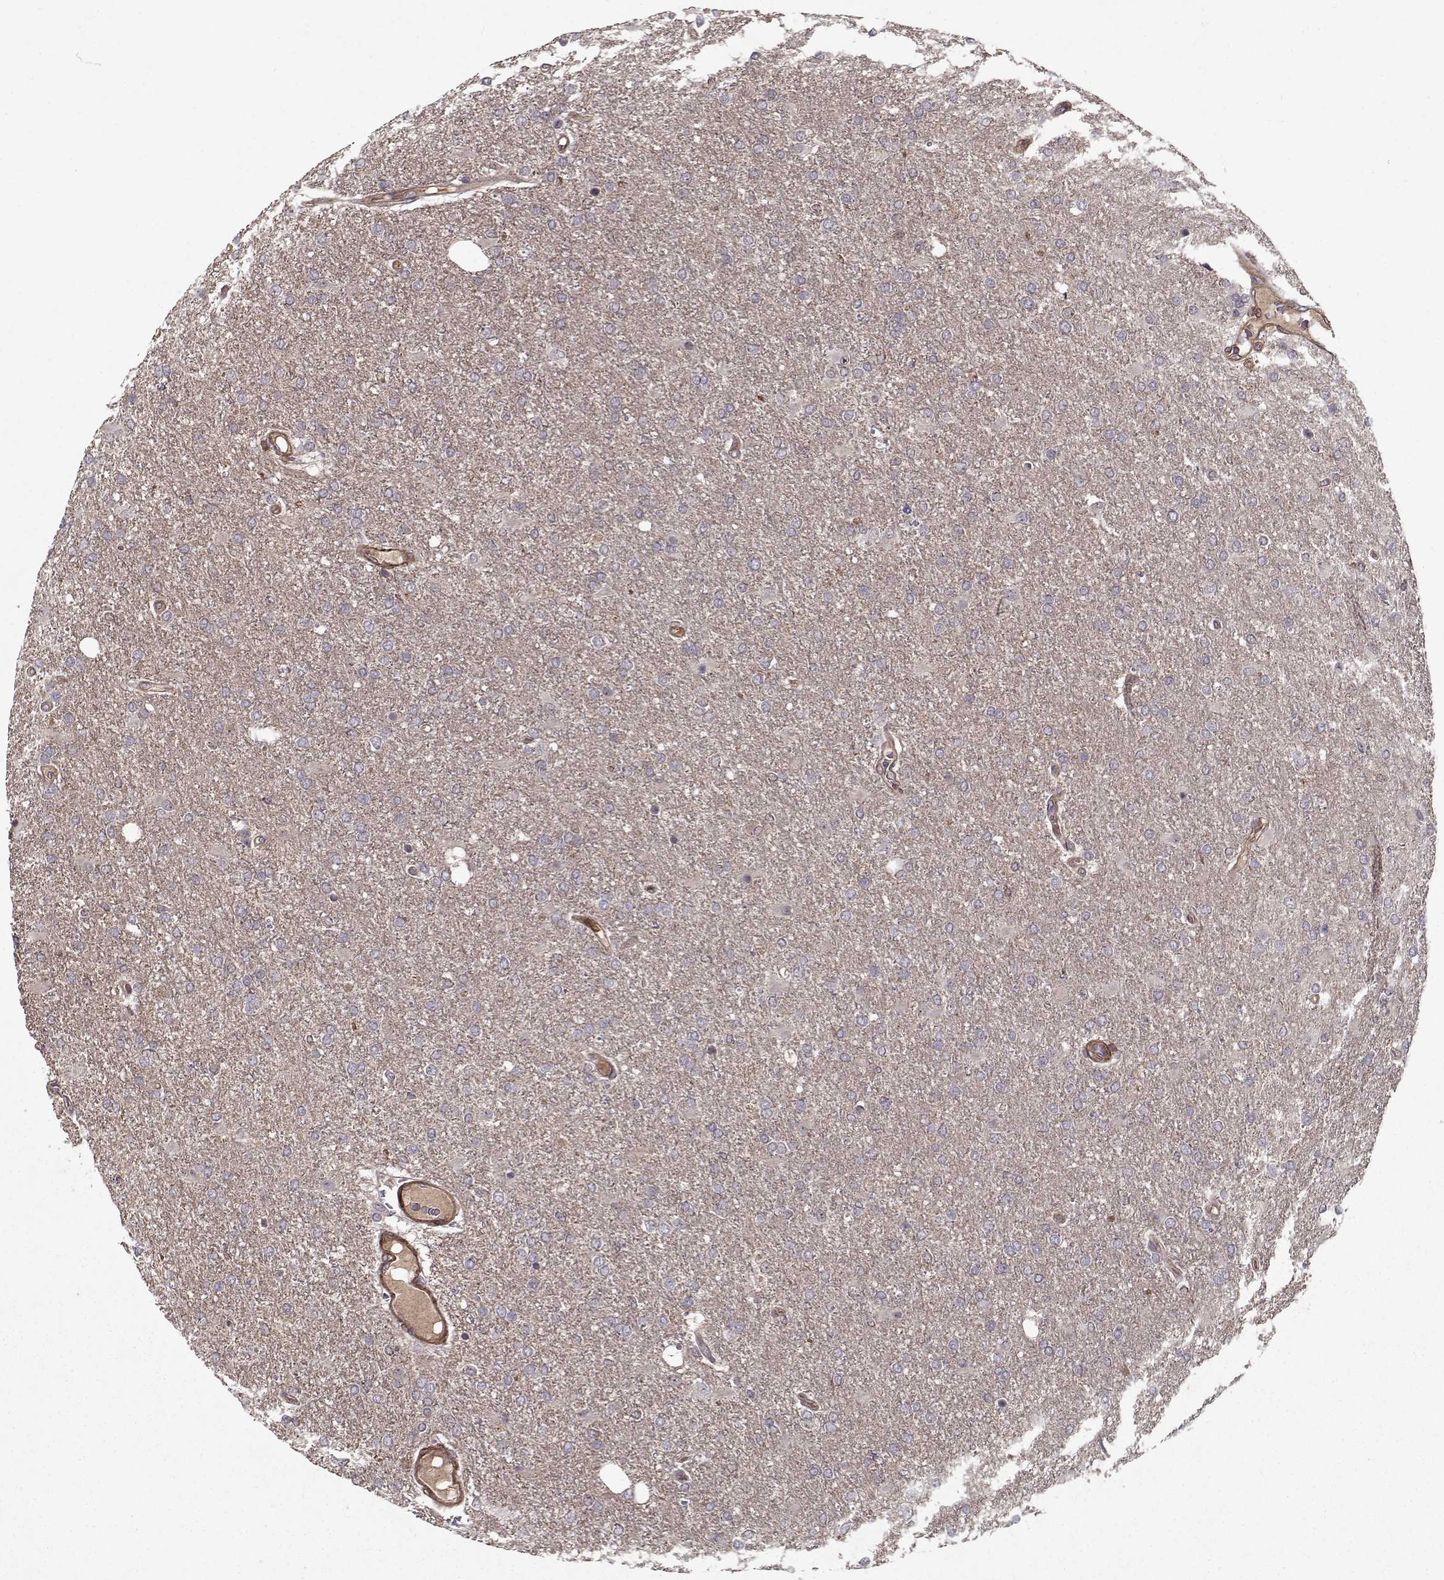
{"staining": {"intensity": "negative", "quantity": "none", "location": "none"}, "tissue": "glioma", "cell_type": "Tumor cells", "image_type": "cancer", "snomed": [{"axis": "morphology", "description": "Glioma, malignant, High grade"}, {"axis": "topography", "description": "Cerebral cortex"}], "caption": "IHC image of neoplastic tissue: malignant glioma (high-grade) stained with DAB (3,3'-diaminobenzidine) demonstrates no significant protein staining in tumor cells.", "gene": "PPP1R12A", "patient": {"sex": "male", "age": 70}}